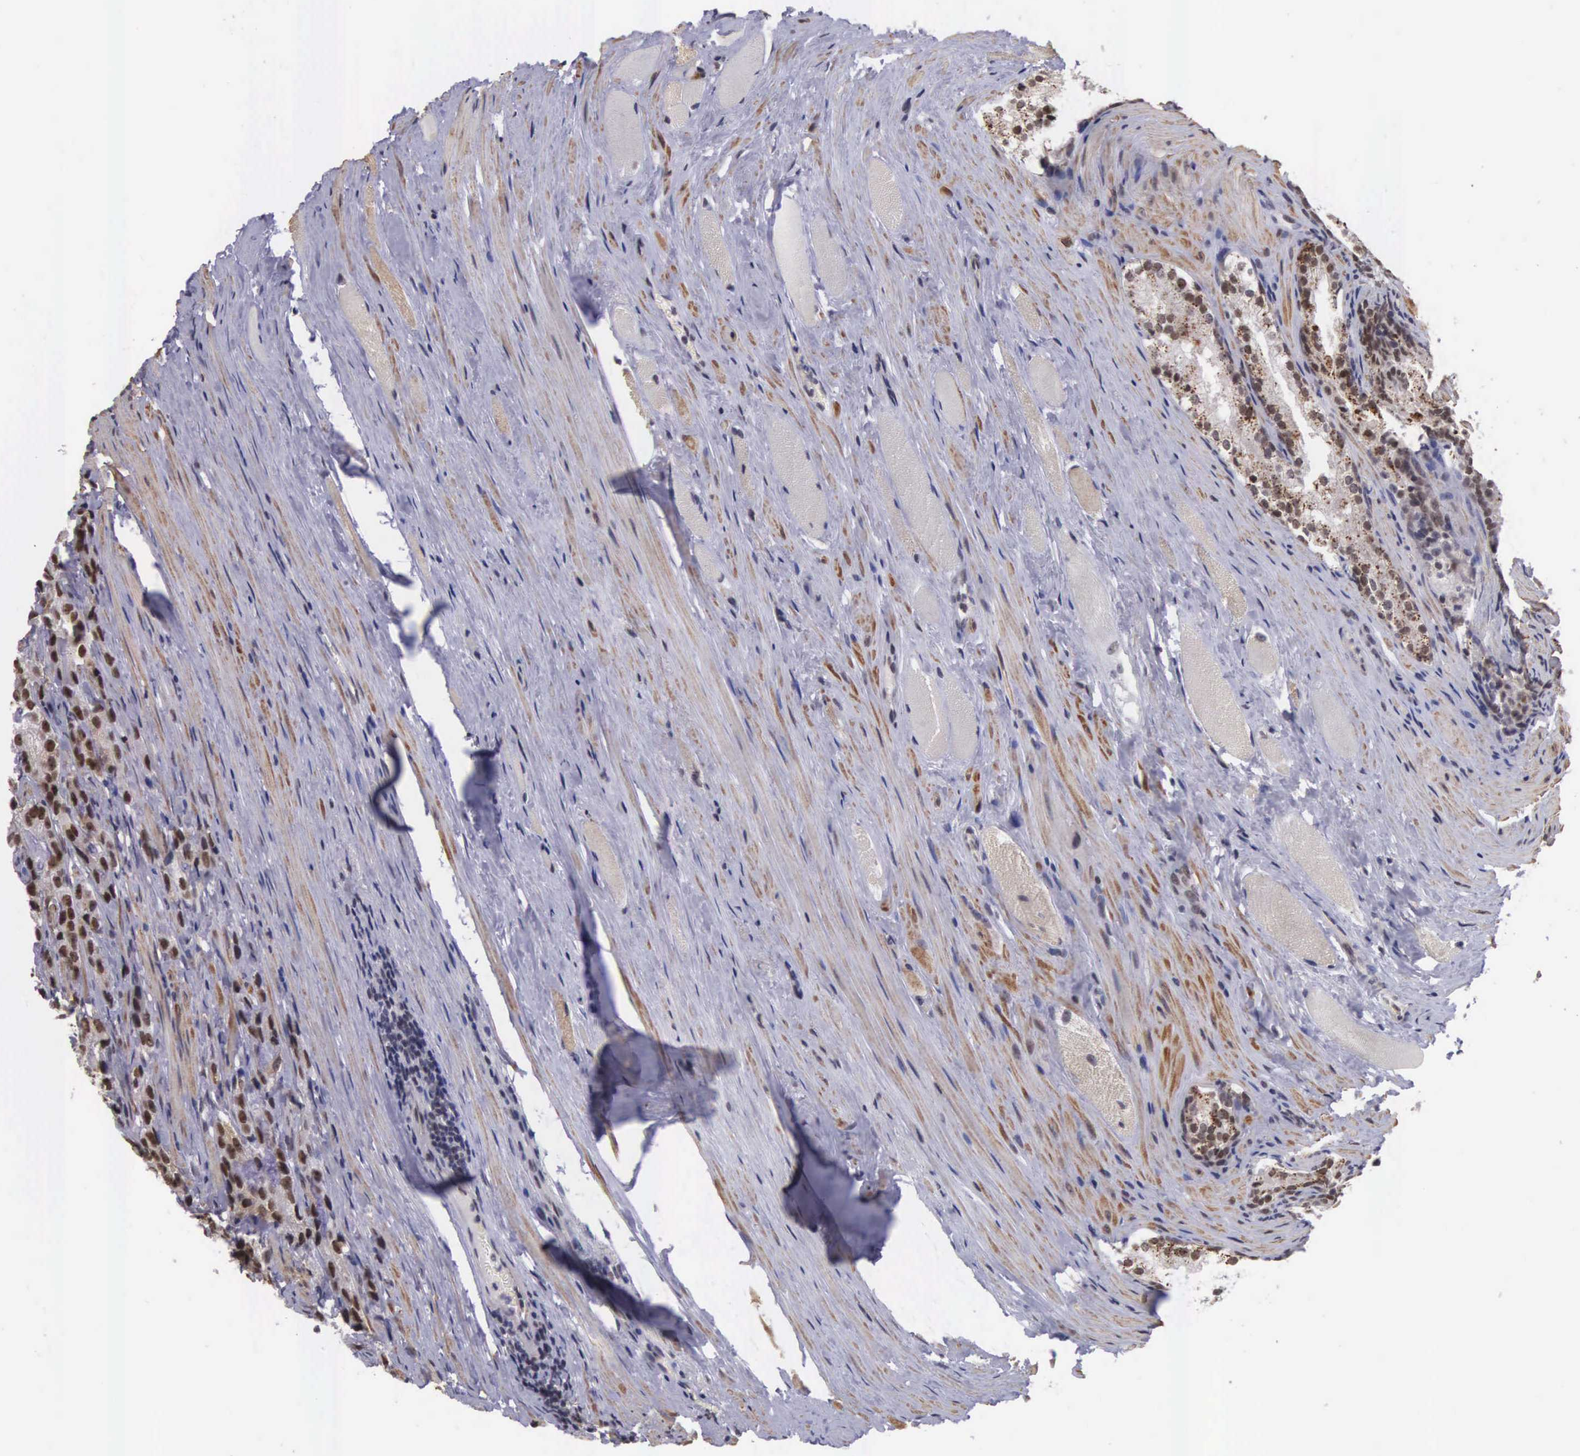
{"staining": {"intensity": "moderate", "quantity": ">75%", "location": "nuclear"}, "tissue": "prostate cancer", "cell_type": "Tumor cells", "image_type": "cancer", "snomed": [{"axis": "morphology", "description": "Adenocarcinoma, Medium grade"}, {"axis": "topography", "description": "Prostate"}], "caption": "Moderate nuclear staining for a protein is appreciated in about >75% of tumor cells of prostate cancer using immunohistochemistry (IHC).", "gene": "ZNF275", "patient": {"sex": "male", "age": 72}}